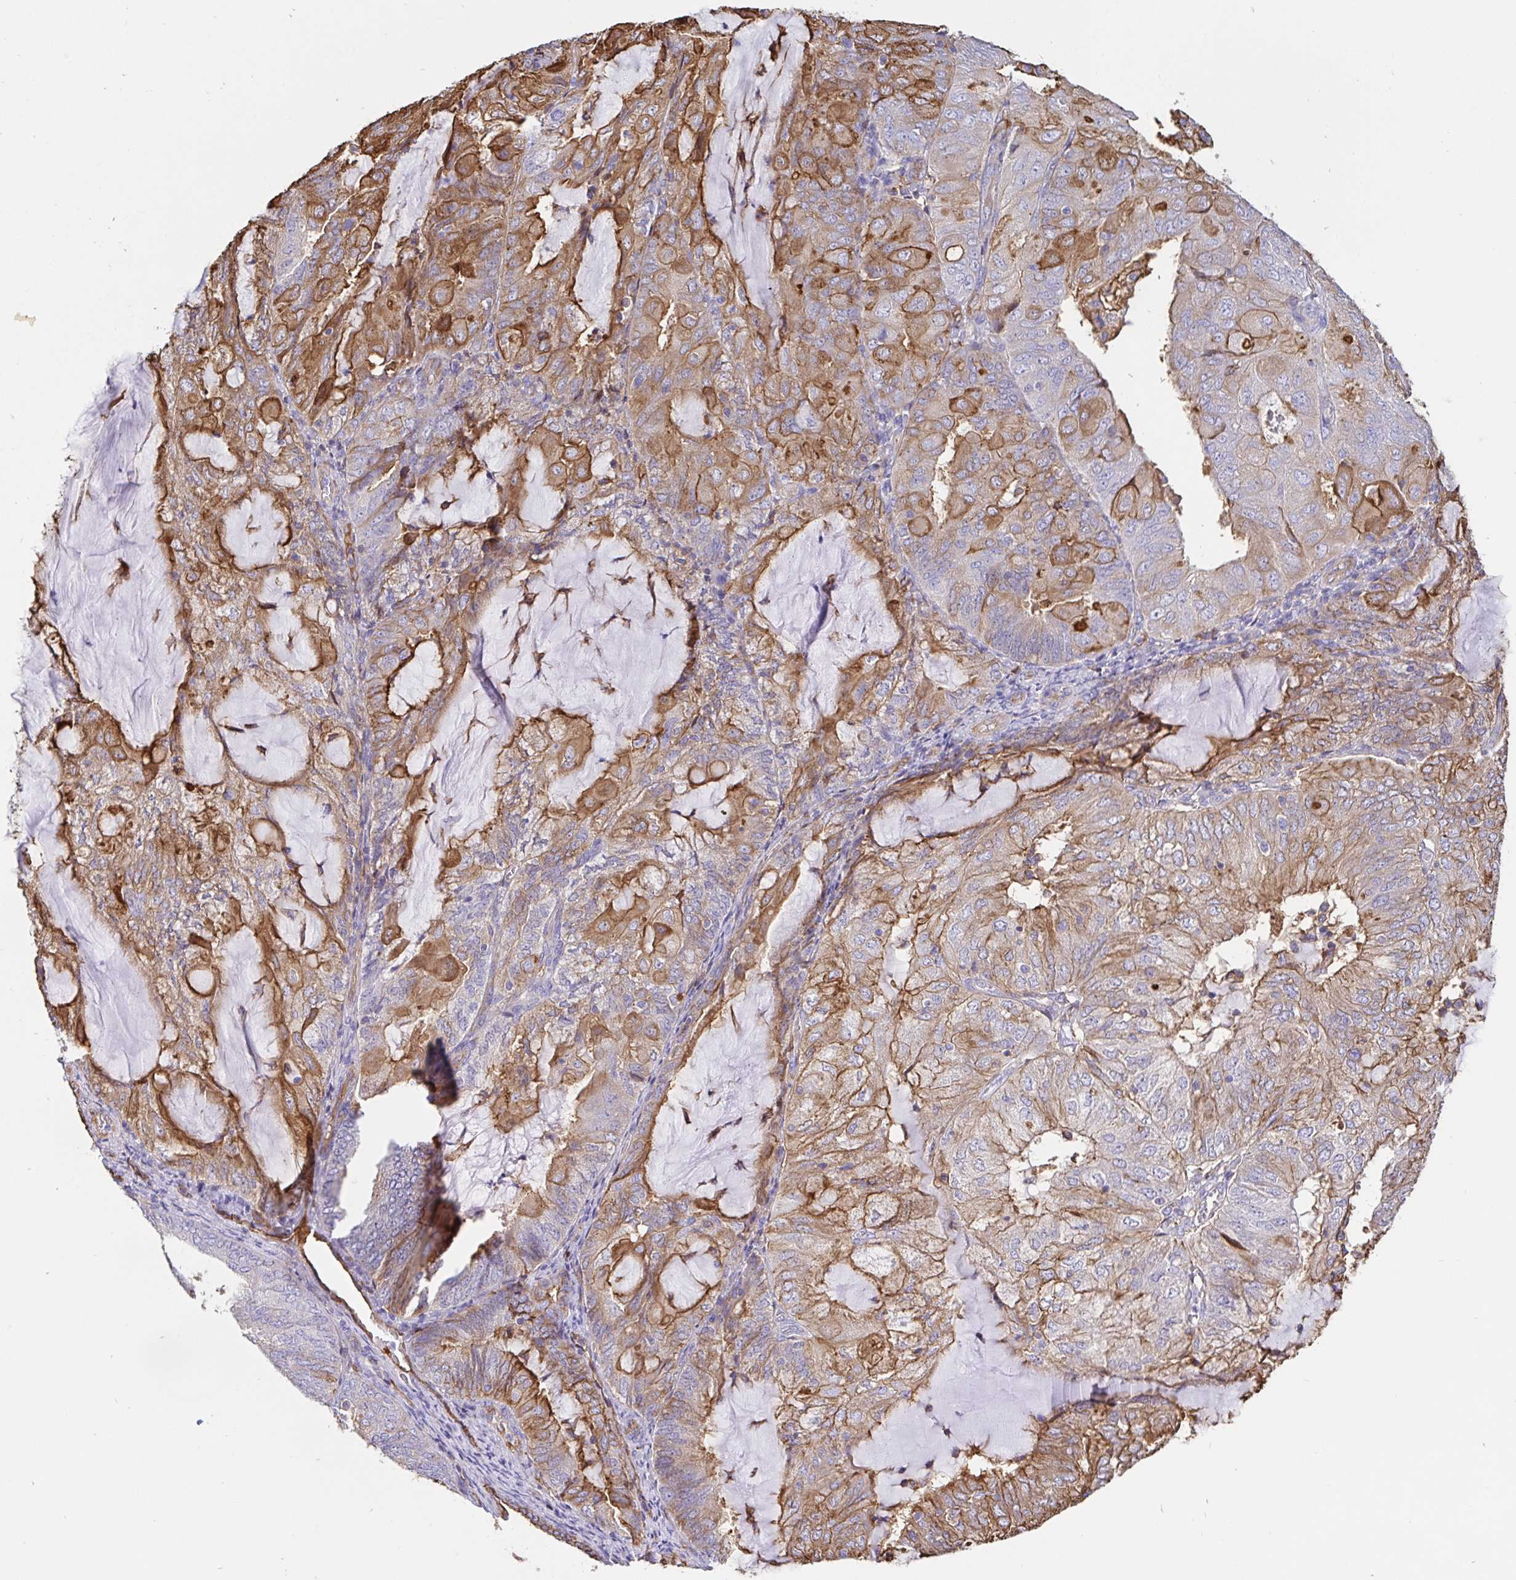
{"staining": {"intensity": "moderate", "quantity": "25%-75%", "location": "cytoplasmic/membranous"}, "tissue": "endometrial cancer", "cell_type": "Tumor cells", "image_type": "cancer", "snomed": [{"axis": "morphology", "description": "Adenocarcinoma, NOS"}, {"axis": "topography", "description": "Endometrium"}], "caption": "Protein analysis of endometrial cancer tissue displays moderate cytoplasmic/membranous positivity in about 25%-75% of tumor cells.", "gene": "ANXA2", "patient": {"sex": "female", "age": 81}}